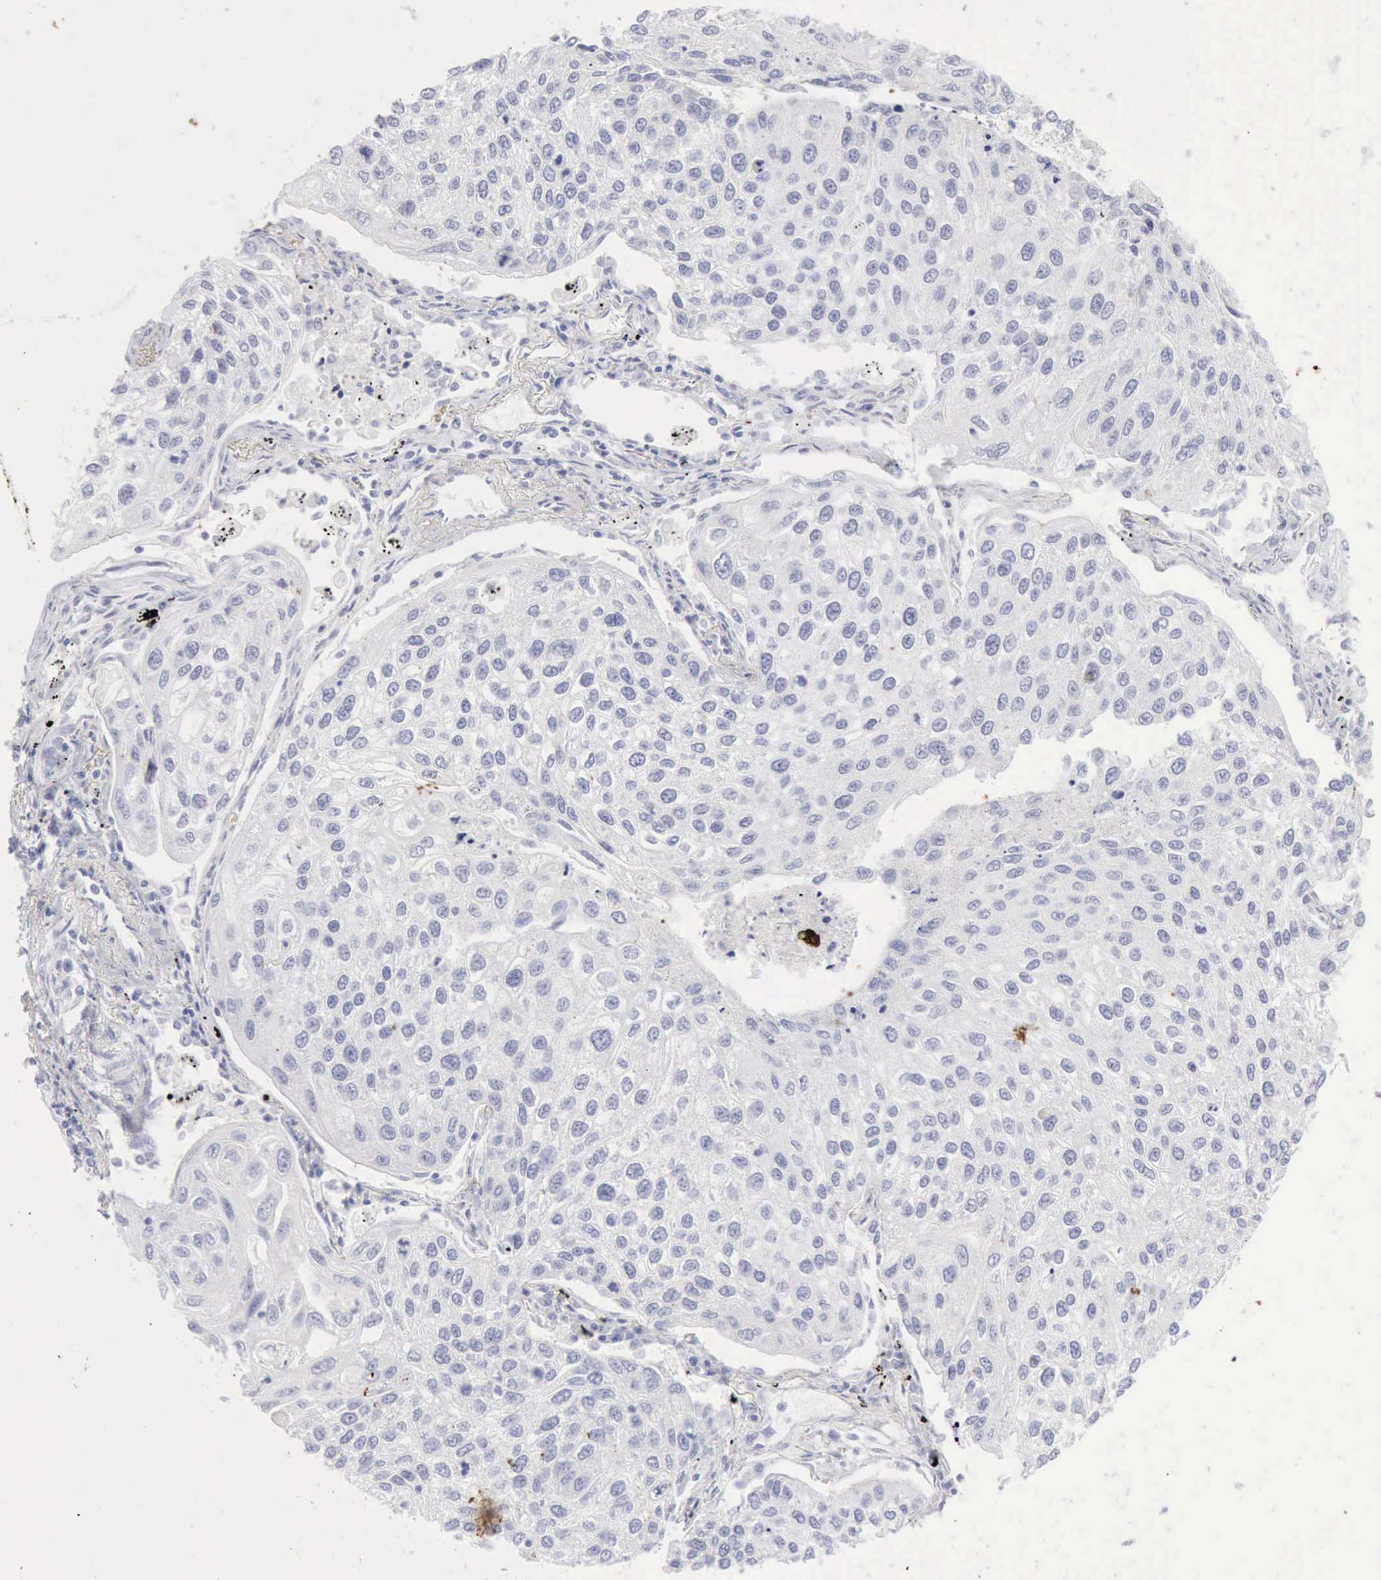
{"staining": {"intensity": "negative", "quantity": "none", "location": "none"}, "tissue": "lung cancer", "cell_type": "Tumor cells", "image_type": "cancer", "snomed": [{"axis": "morphology", "description": "Squamous cell carcinoma, NOS"}, {"axis": "topography", "description": "Lung"}], "caption": "This is an immunohistochemistry (IHC) histopathology image of lung squamous cell carcinoma. There is no staining in tumor cells.", "gene": "KRT10", "patient": {"sex": "male", "age": 75}}